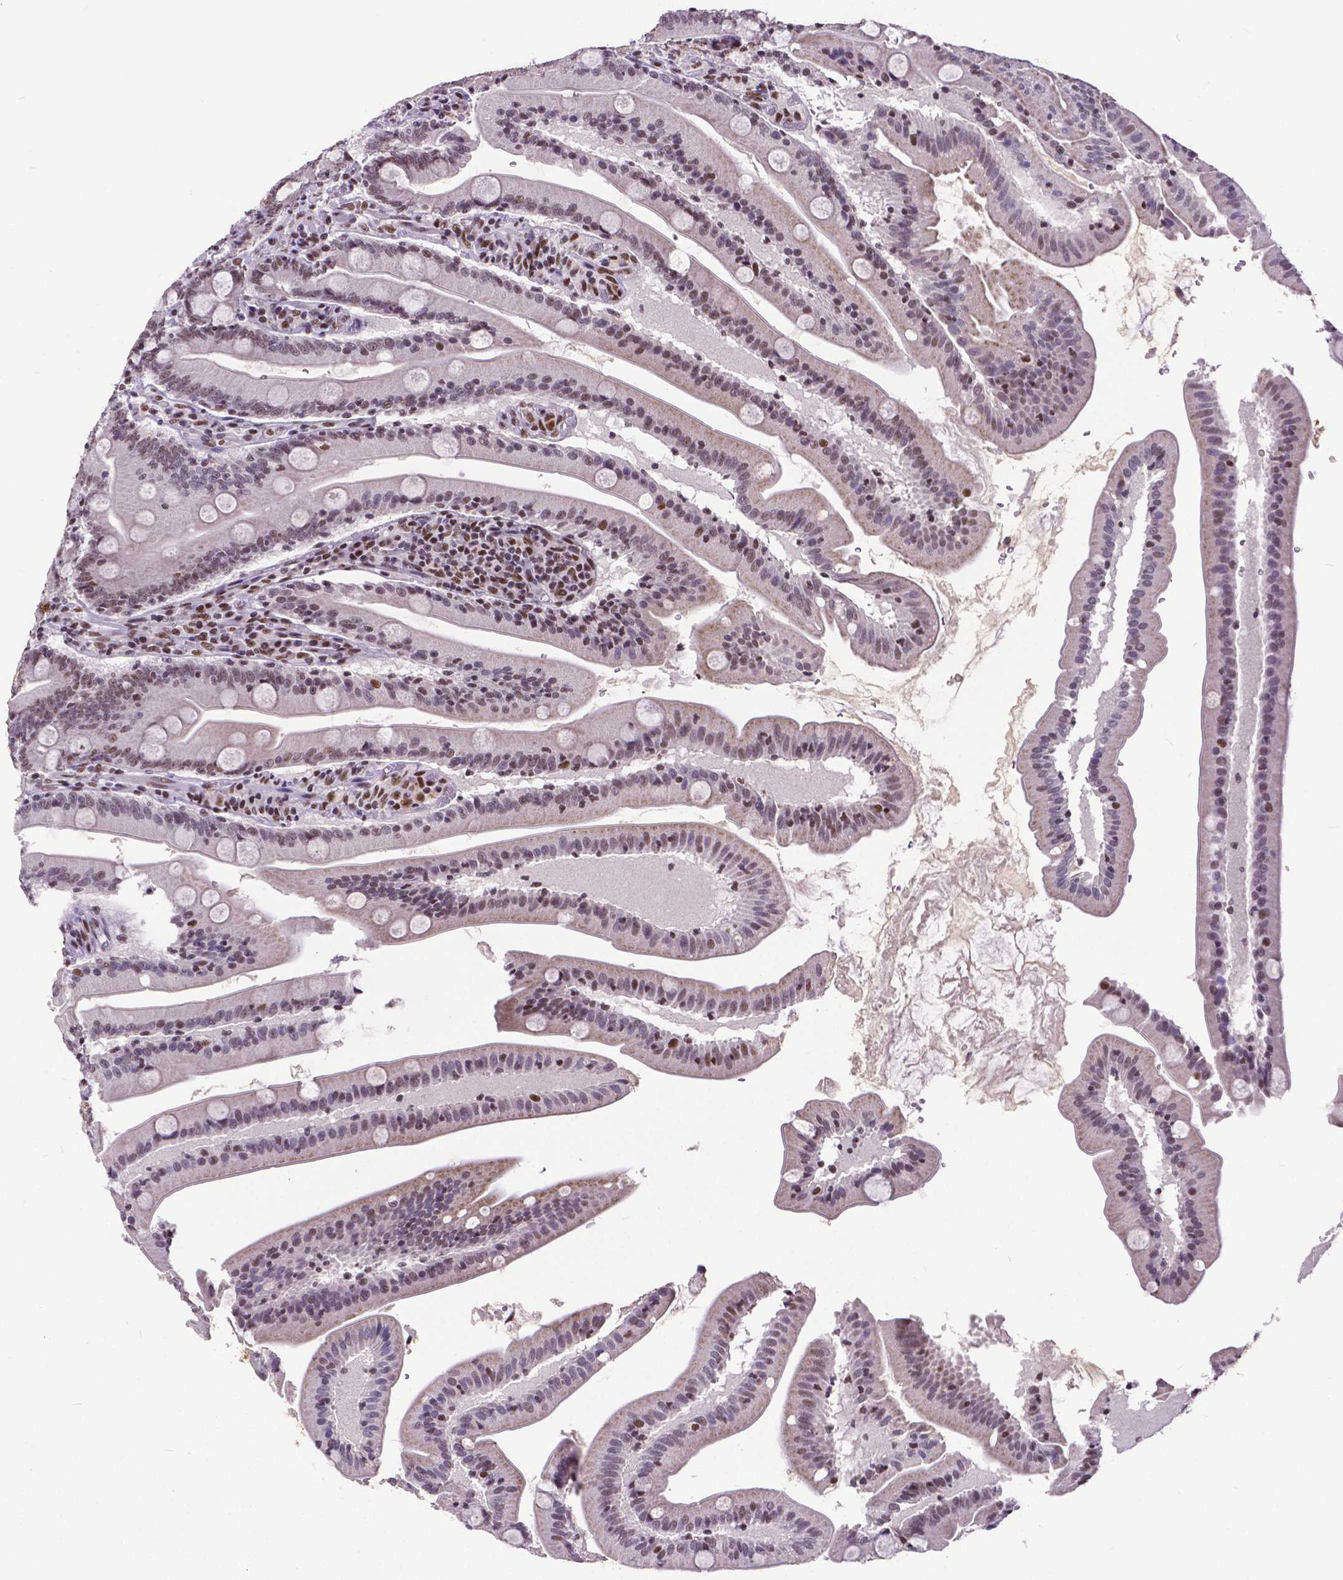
{"staining": {"intensity": "moderate", "quantity": "25%-75%", "location": "nuclear"}, "tissue": "small intestine", "cell_type": "Glandular cells", "image_type": "normal", "snomed": [{"axis": "morphology", "description": "Normal tissue, NOS"}, {"axis": "topography", "description": "Small intestine"}], "caption": "Small intestine stained with a brown dye exhibits moderate nuclear positive staining in approximately 25%-75% of glandular cells.", "gene": "ATRX", "patient": {"sex": "male", "age": 37}}